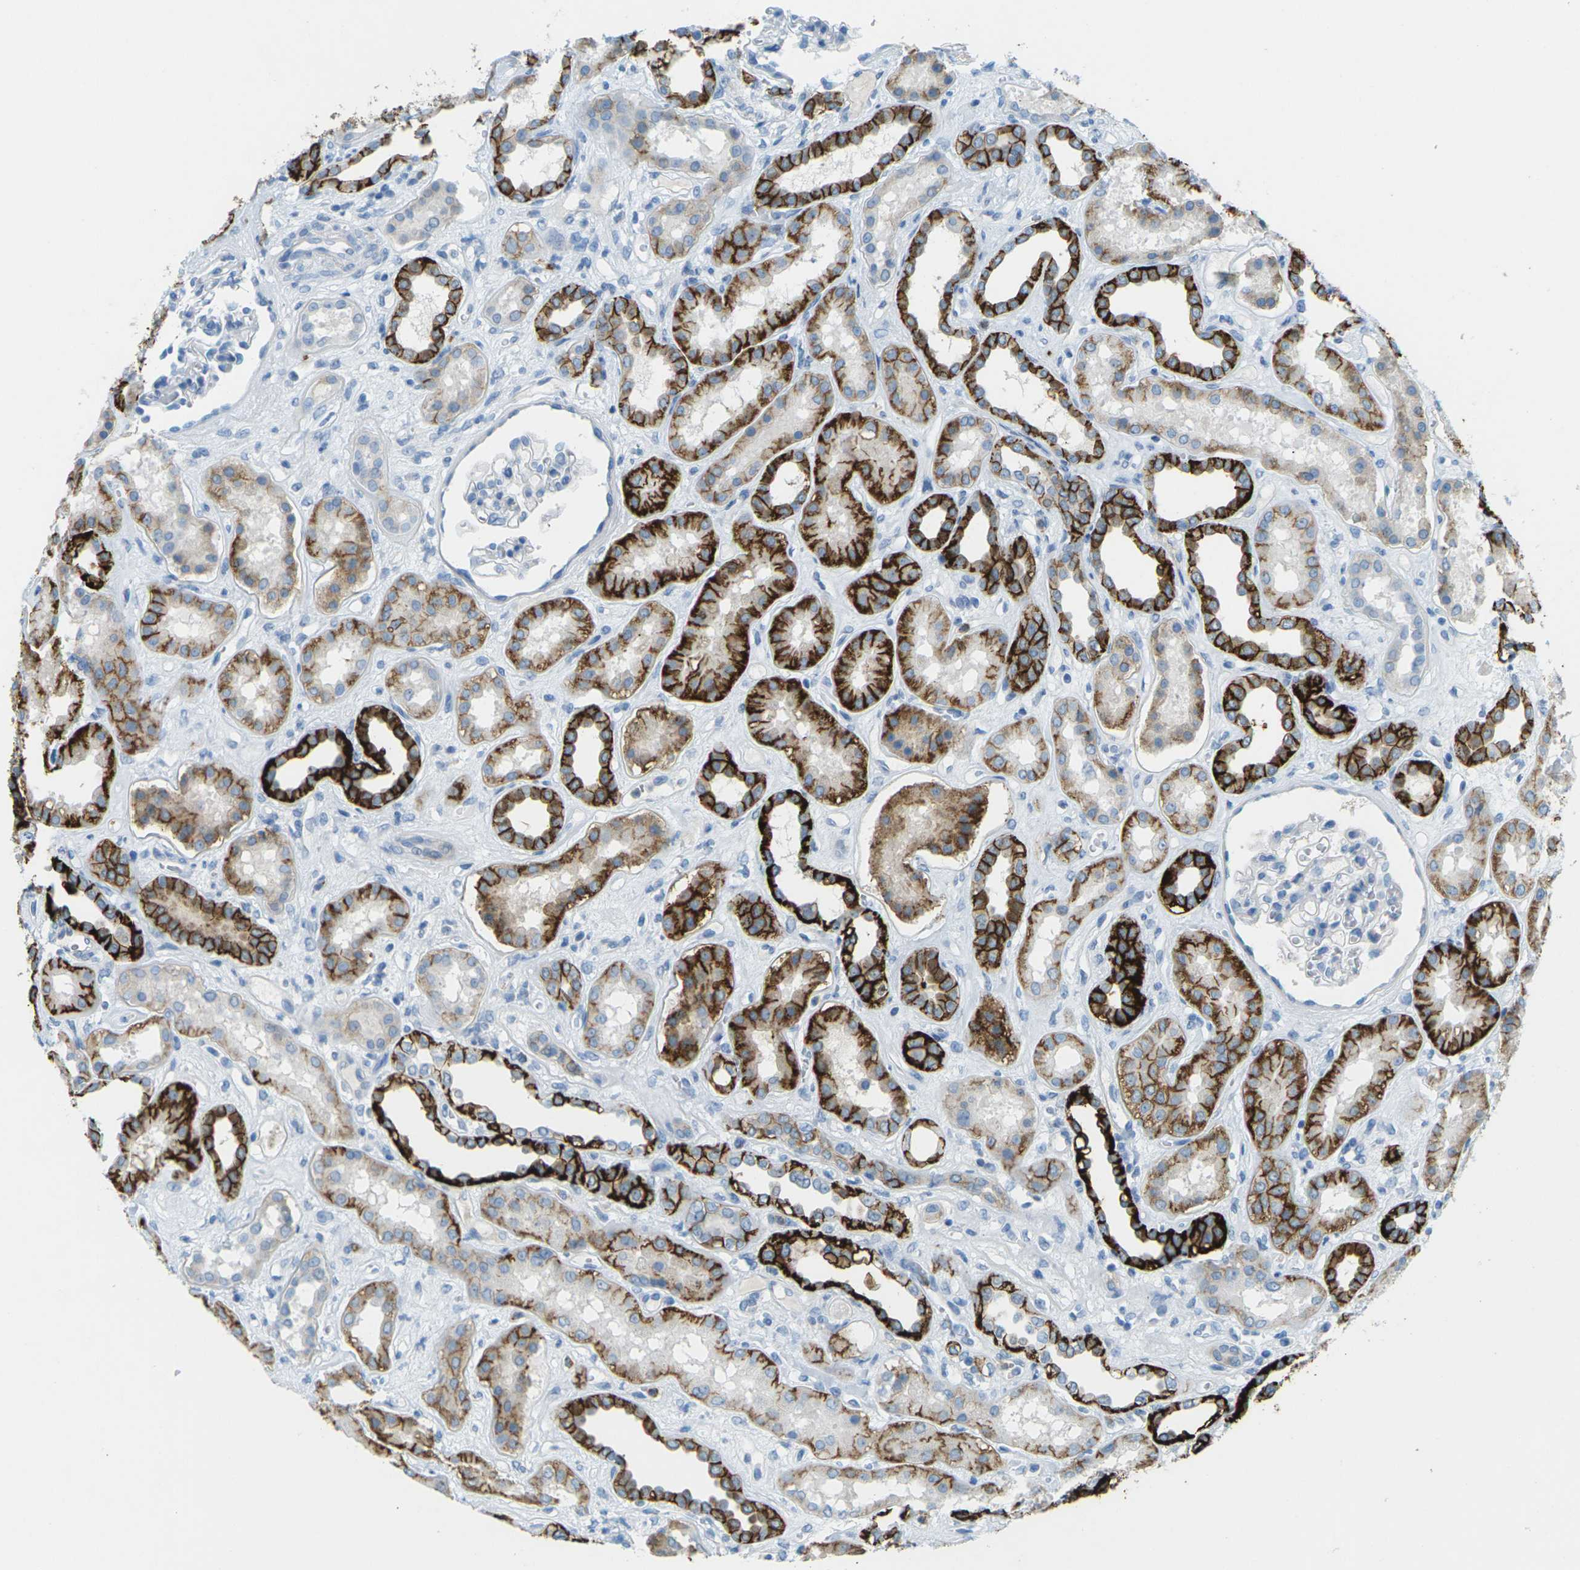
{"staining": {"intensity": "negative", "quantity": "none", "location": "none"}, "tissue": "kidney", "cell_type": "Cells in glomeruli", "image_type": "normal", "snomed": [{"axis": "morphology", "description": "Normal tissue, NOS"}, {"axis": "topography", "description": "Kidney"}], "caption": "Immunohistochemistry (IHC) of normal human kidney exhibits no staining in cells in glomeruli. (Immunohistochemistry, brightfield microscopy, high magnification).", "gene": "CDH16", "patient": {"sex": "male", "age": 59}}